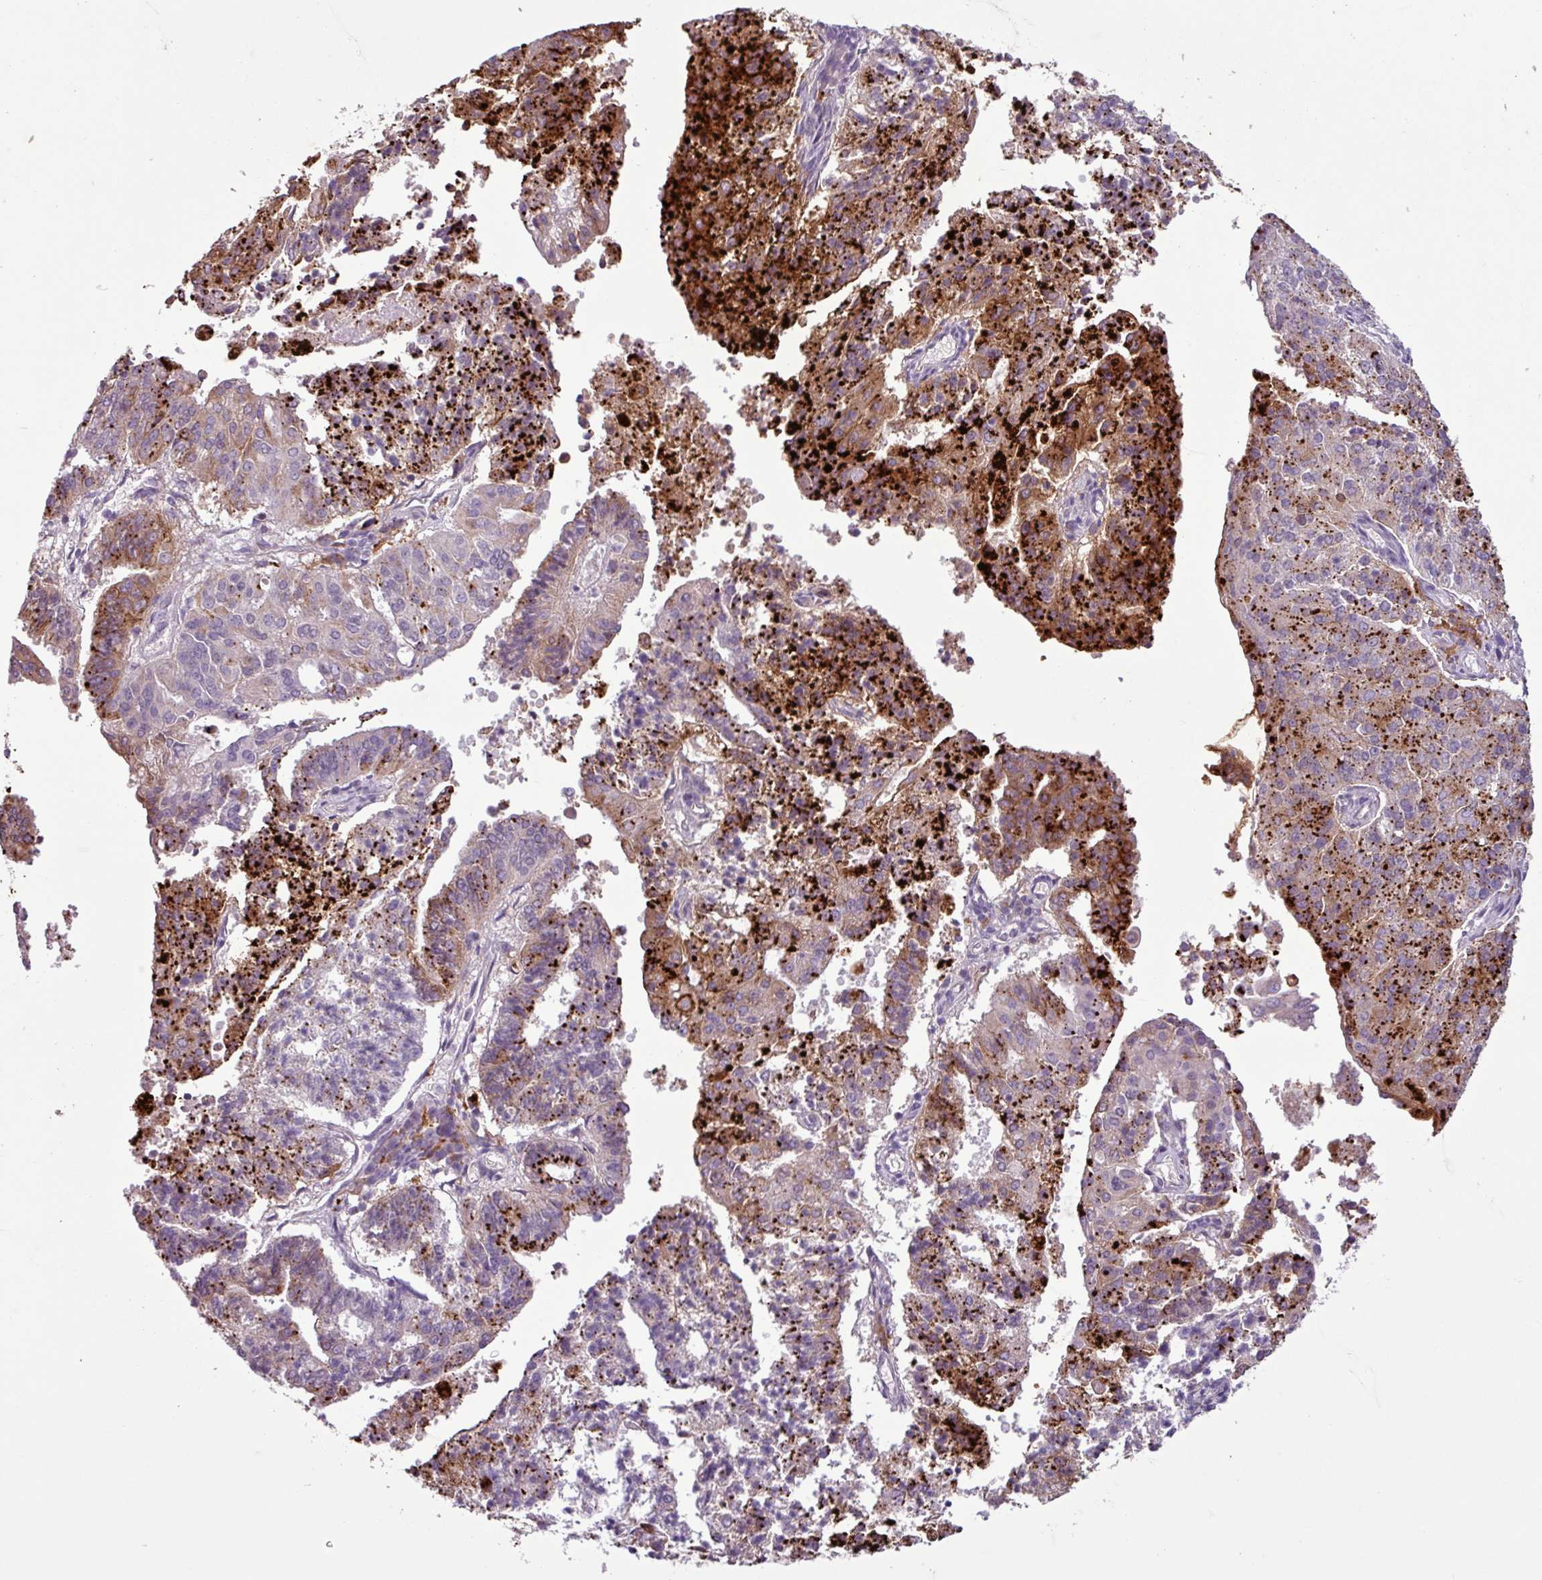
{"staining": {"intensity": "moderate", "quantity": "25%-75%", "location": "cytoplasmic/membranous"}, "tissue": "endometrial cancer", "cell_type": "Tumor cells", "image_type": "cancer", "snomed": [{"axis": "morphology", "description": "Adenocarcinoma, NOS"}, {"axis": "topography", "description": "Endometrium"}], "caption": "Protein staining of adenocarcinoma (endometrial) tissue reveals moderate cytoplasmic/membranous positivity in approximately 25%-75% of tumor cells.", "gene": "C9orf24", "patient": {"sex": "female", "age": 82}}